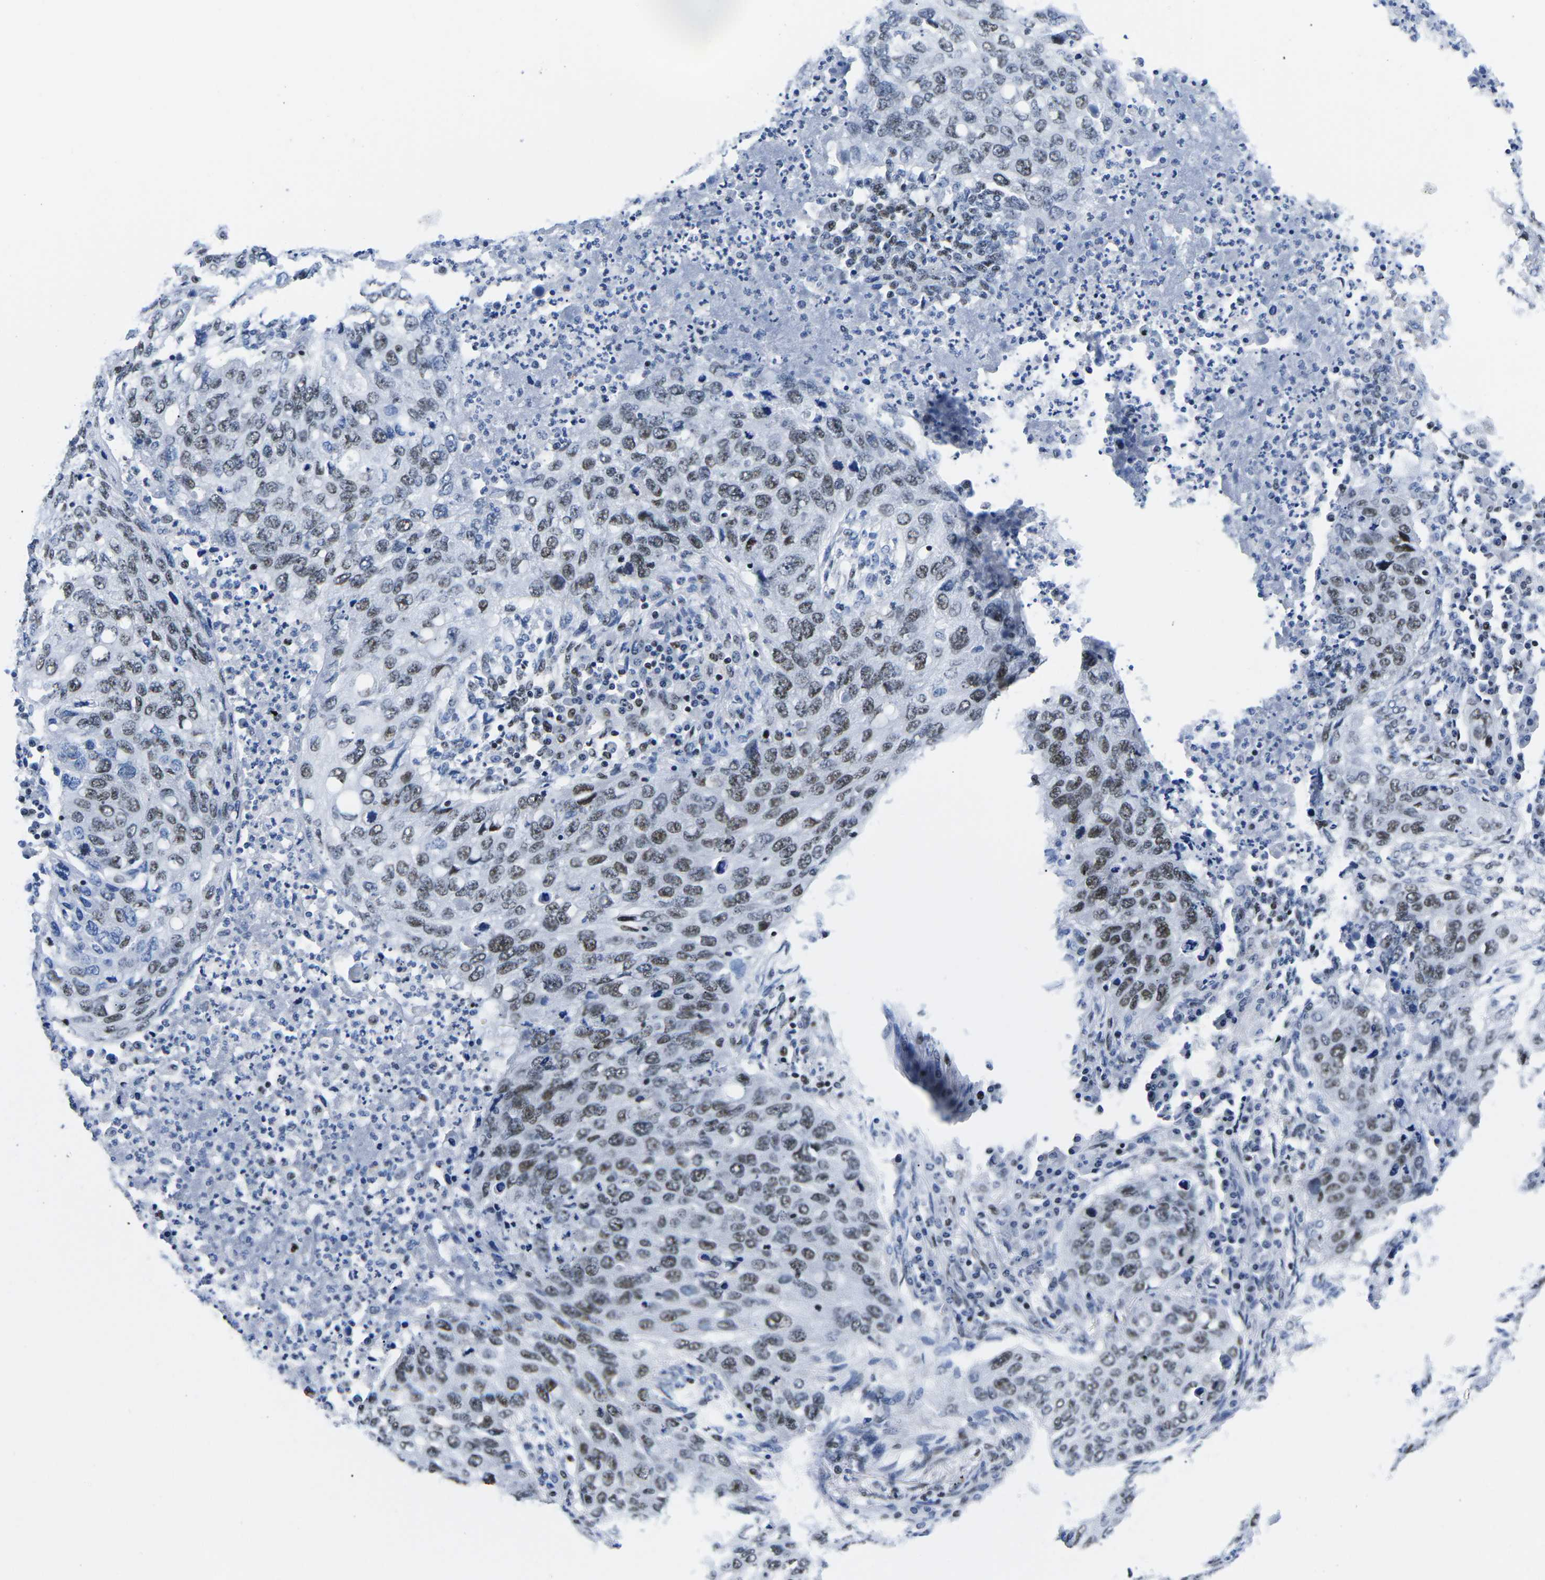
{"staining": {"intensity": "moderate", "quantity": ">75%", "location": "nuclear"}, "tissue": "lung cancer", "cell_type": "Tumor cells", "image_type": "cancer", "snomed": [{"axis": "morphology", "description": "Squamous cell carcinoma, NOS"}, {"axis": "topography", "description": "Lung"}], "caption": "Moderate nuclear positivity is appreciated in approximately >75% of tumor cells in lung cancer (squamous cell carcinoma). (Brightfield microscopy of DAB IHC at high magnification).", "gene": "ATF1", "patient": {"sex": "female", "age": 63}}